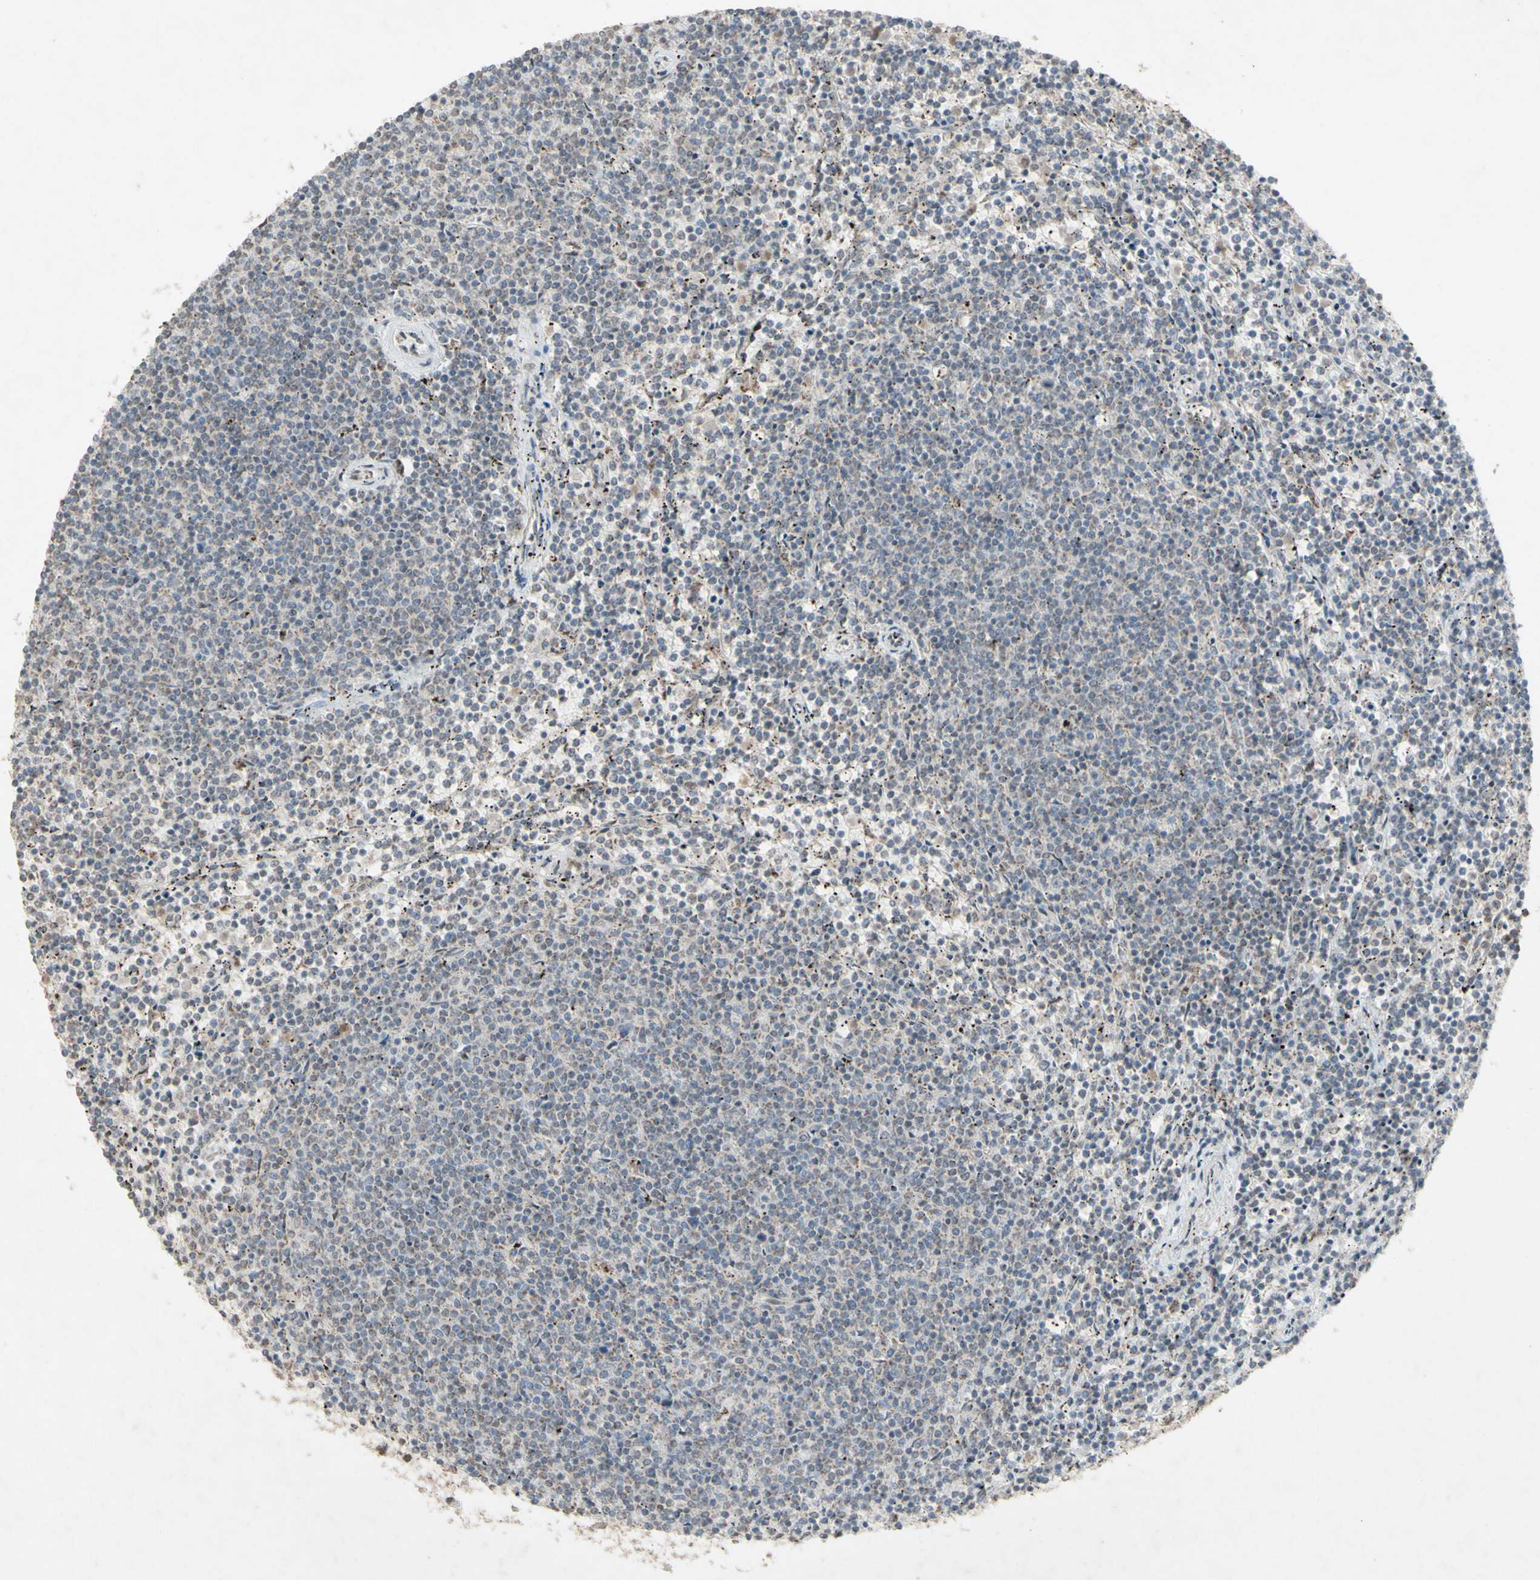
{"staining": {"intensity": "negative", "quantity": "none", "location": "none"}, "tissue": "lymphoma", "cell_type": "Tumor cells", "image_type": "cancer", "snomed": [{"axis": "morphology", "description": "Malignant lymphoma, non-Hodgkin's type, Low grade"}, {"axis": "topography", "description": "Spleen"}], "caption": "This image is of malignant lymphoma, non-Hodgkin's type (low-grade) stained with immunohistochemistry (IHC) to label a protein in brown with the nuclei are counter-stained blue. There is no expression in tumor cells. Brightfield microscopy of immunohistochemistry stained with DAB (3,3'-diaminobenzidine) (brown) and hematoxylin (blue), captured at high magnification.", "gene": "CENPB", "patient": {"sex": "female", "age": 50}}